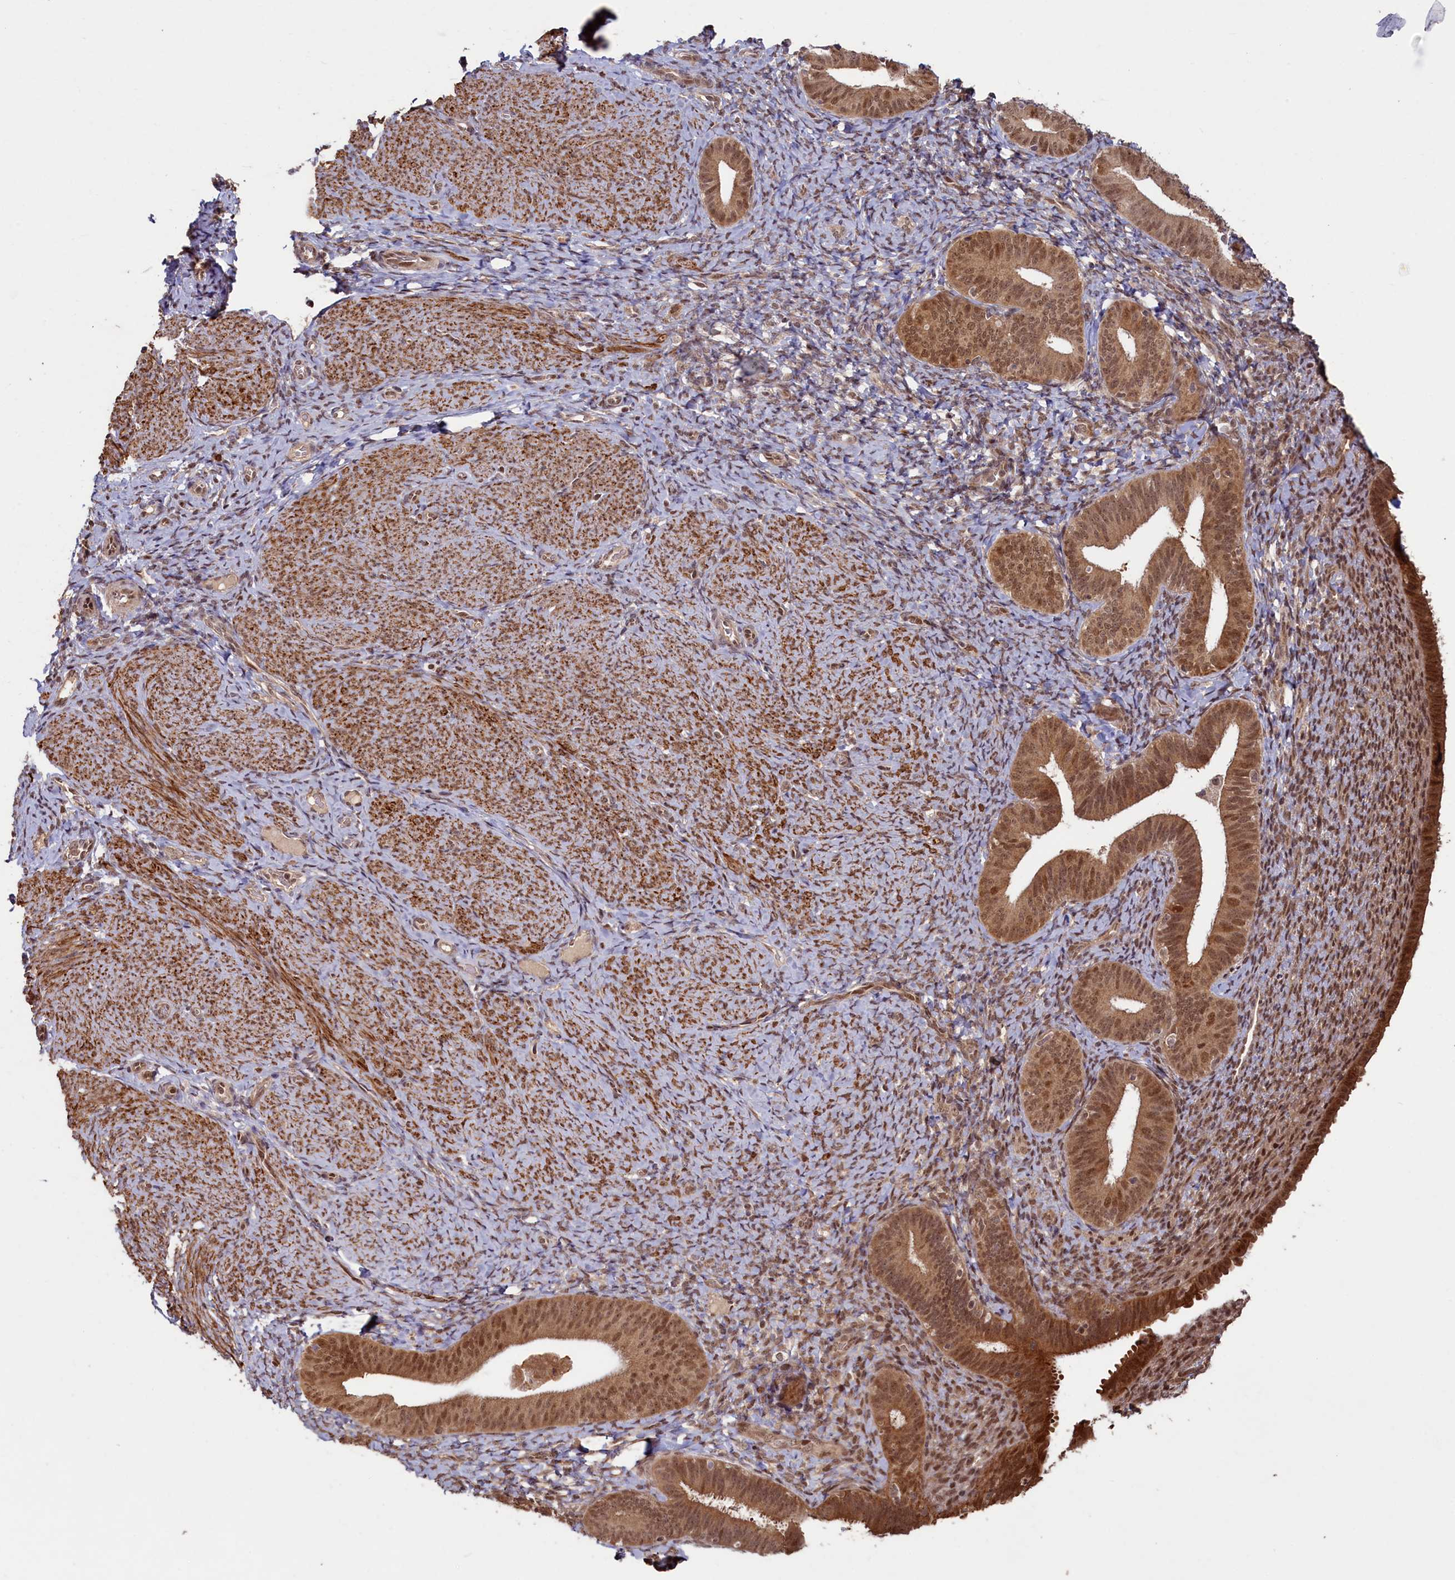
{"staining": {"intensity": "moderate", "quantity": ">75%", "location": "nuclear"}, "tissue": "endometrium", "cell_type": "Cells in endometrial stroma", "image_type": "normal", "snomed": [{"axis": "morphology", "description": "Normal tissue, NOS"}, {"axis": "topography", "description": "Endometrium"}], "caption": "DAB (3,3'-diaminobenzidine) immunohistochemical staining of unremarkable human endometrium displays moderate nuclear protein positivity in approximately >75% of cells in endometrial stroma. Immunohistochemistry (ihc) stains the protein in brown and the nuclei are stained blue.", "gene": "NAE1", "patient": {"sex": "female", "age": 65}}